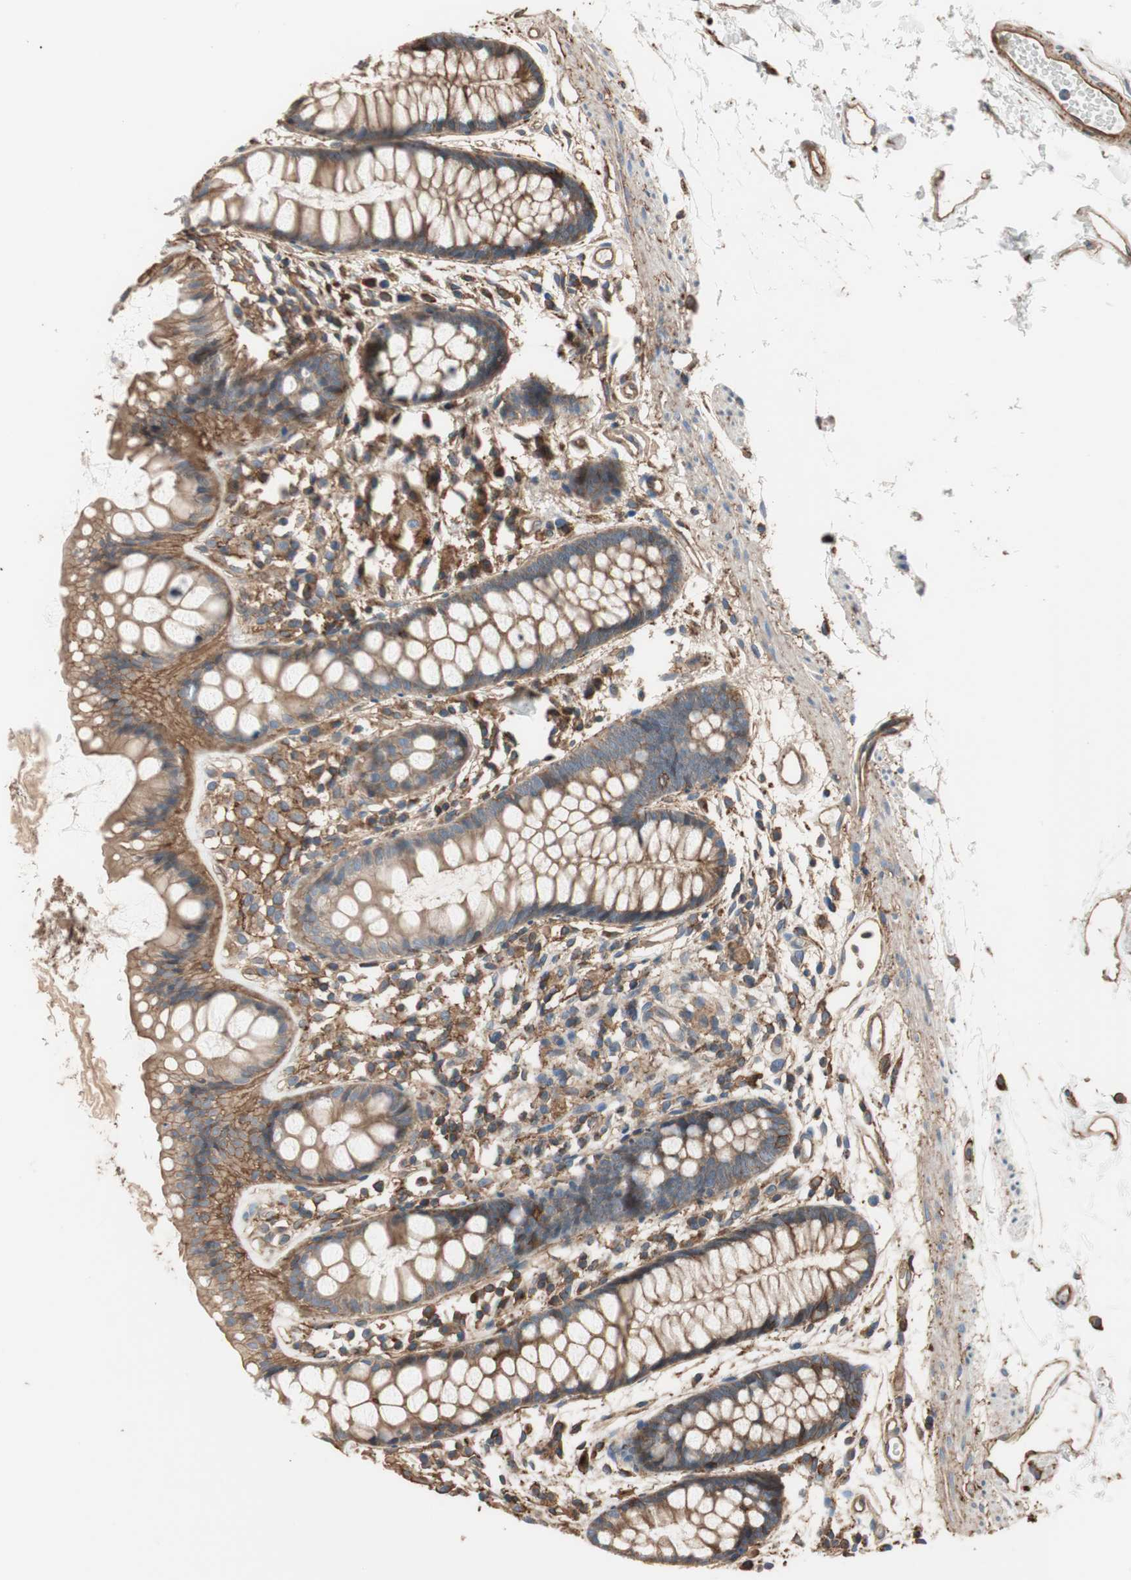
{"staining": {"intensity": "moderate", "quantity": ">75%", "location": "cytoplasmic/membranous"}, "tissue": "rectum", "cell_type": "Glandular cells", "image_type": "normal", "snomed": [{"axis": "morphology", "description": "Normal tissue, NOS"}, {"axis": "topography", "description": "Rectum"}], "caption": "Immunohistochemical staining of normal human rectum demonstrates moderate cytoplasmic/membranous protein expression in approximately >75% of glandular cells.", "gene": "IL1RL1", "patient": {"sex": "female", "age": 66}}